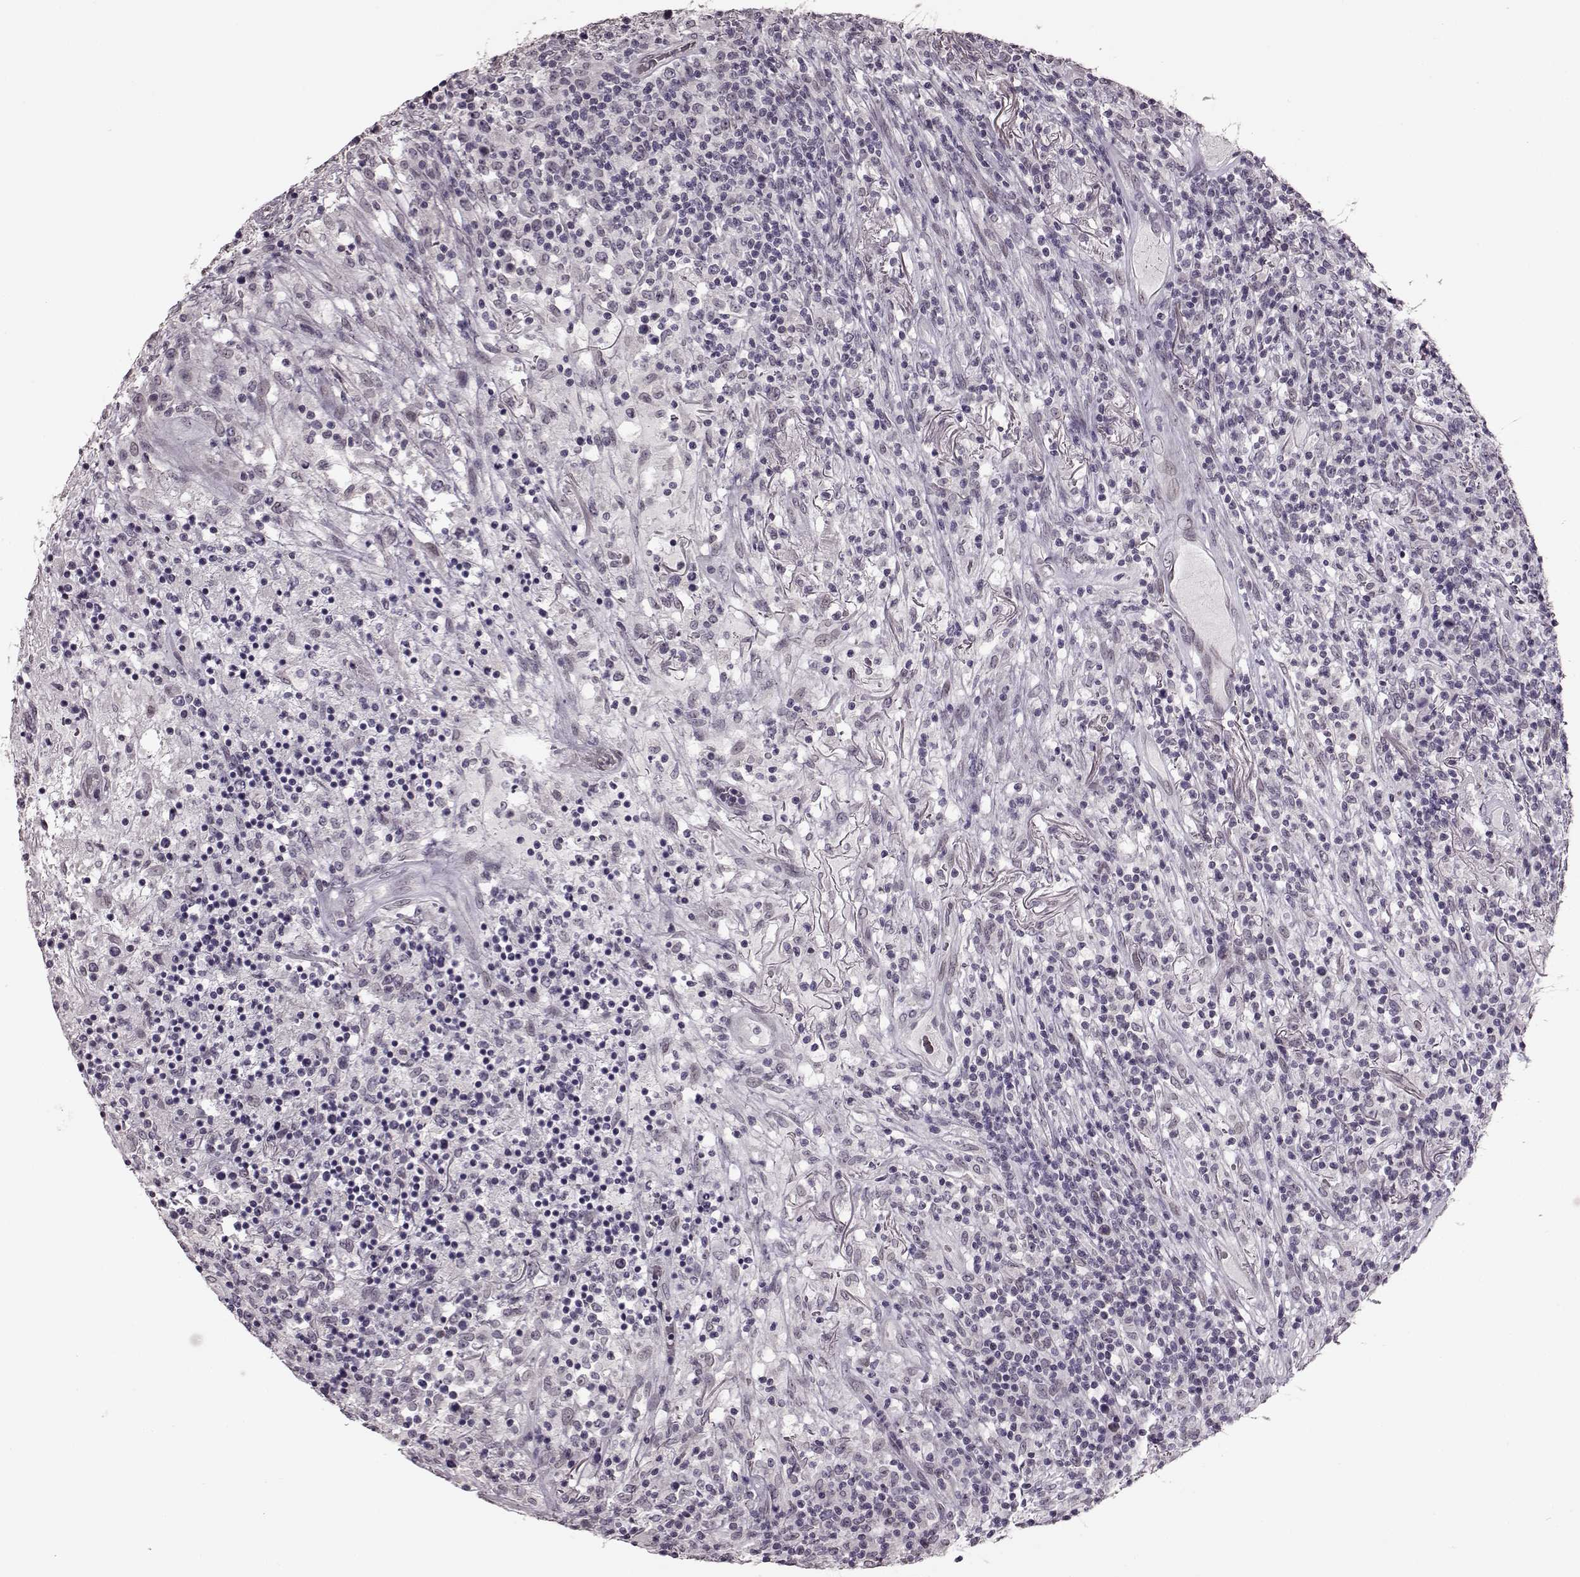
{"staining": {"intensity": "negative", "quantity": "none", "location": "none"}, "tissue": "lymphoma", "cell_type": "Tumor cells", "image_type": "cancer", "snomed": [{"axis": "morphology", "description": "Malignant lymphoma, non-Hodgkin's type, High grade"}, {"axis": "topography", "description": "Lung"}], "caption": "Immunohistochemistry (IHC) micrograph of neoplastic tissue: human lymphoma stained with DAB demonstrates no significant protein staining in tumor cells.", "gene": "STX1B", "patient": {"sex": "male", "age": 79}}